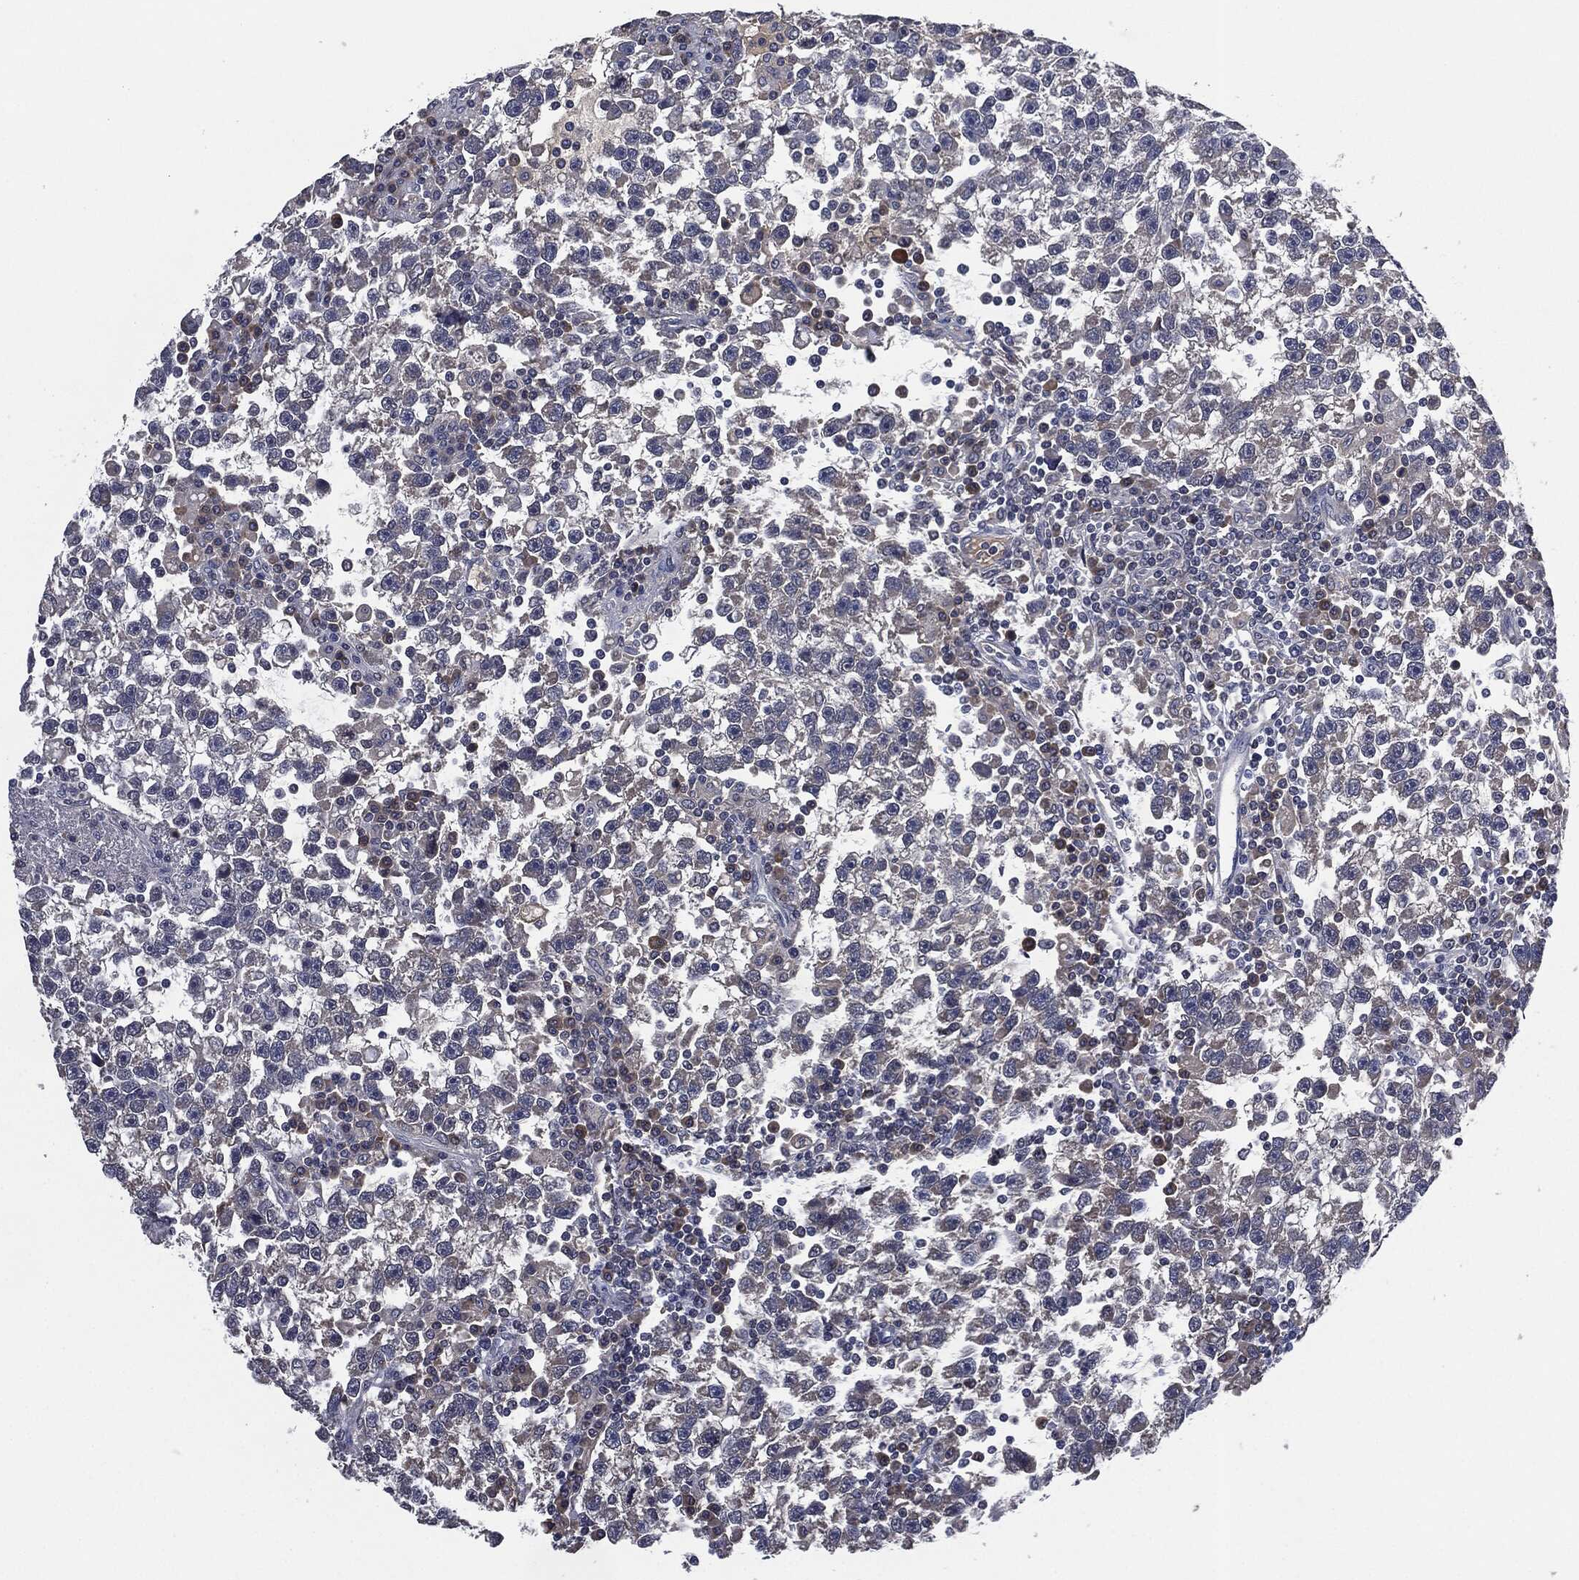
{"staining": {"intensity": "negative", "quantity": "none", "location": "none"}, "tissue": "testis cancer", "cell_type": "Tumor cells", "image_type": "cancer", "snomed": [{"axis": "morphology", "description": "Seminoma, NOS"}, {"axis": "topography", "description": "Testis"}], "caption": "The immunohistochemistry (IHC) photomicrograph has no significant expression in tumor cells of testis seminoma tissue.", "gene": "IL2RG", "patient": {"sex": "male", "age": 47}}